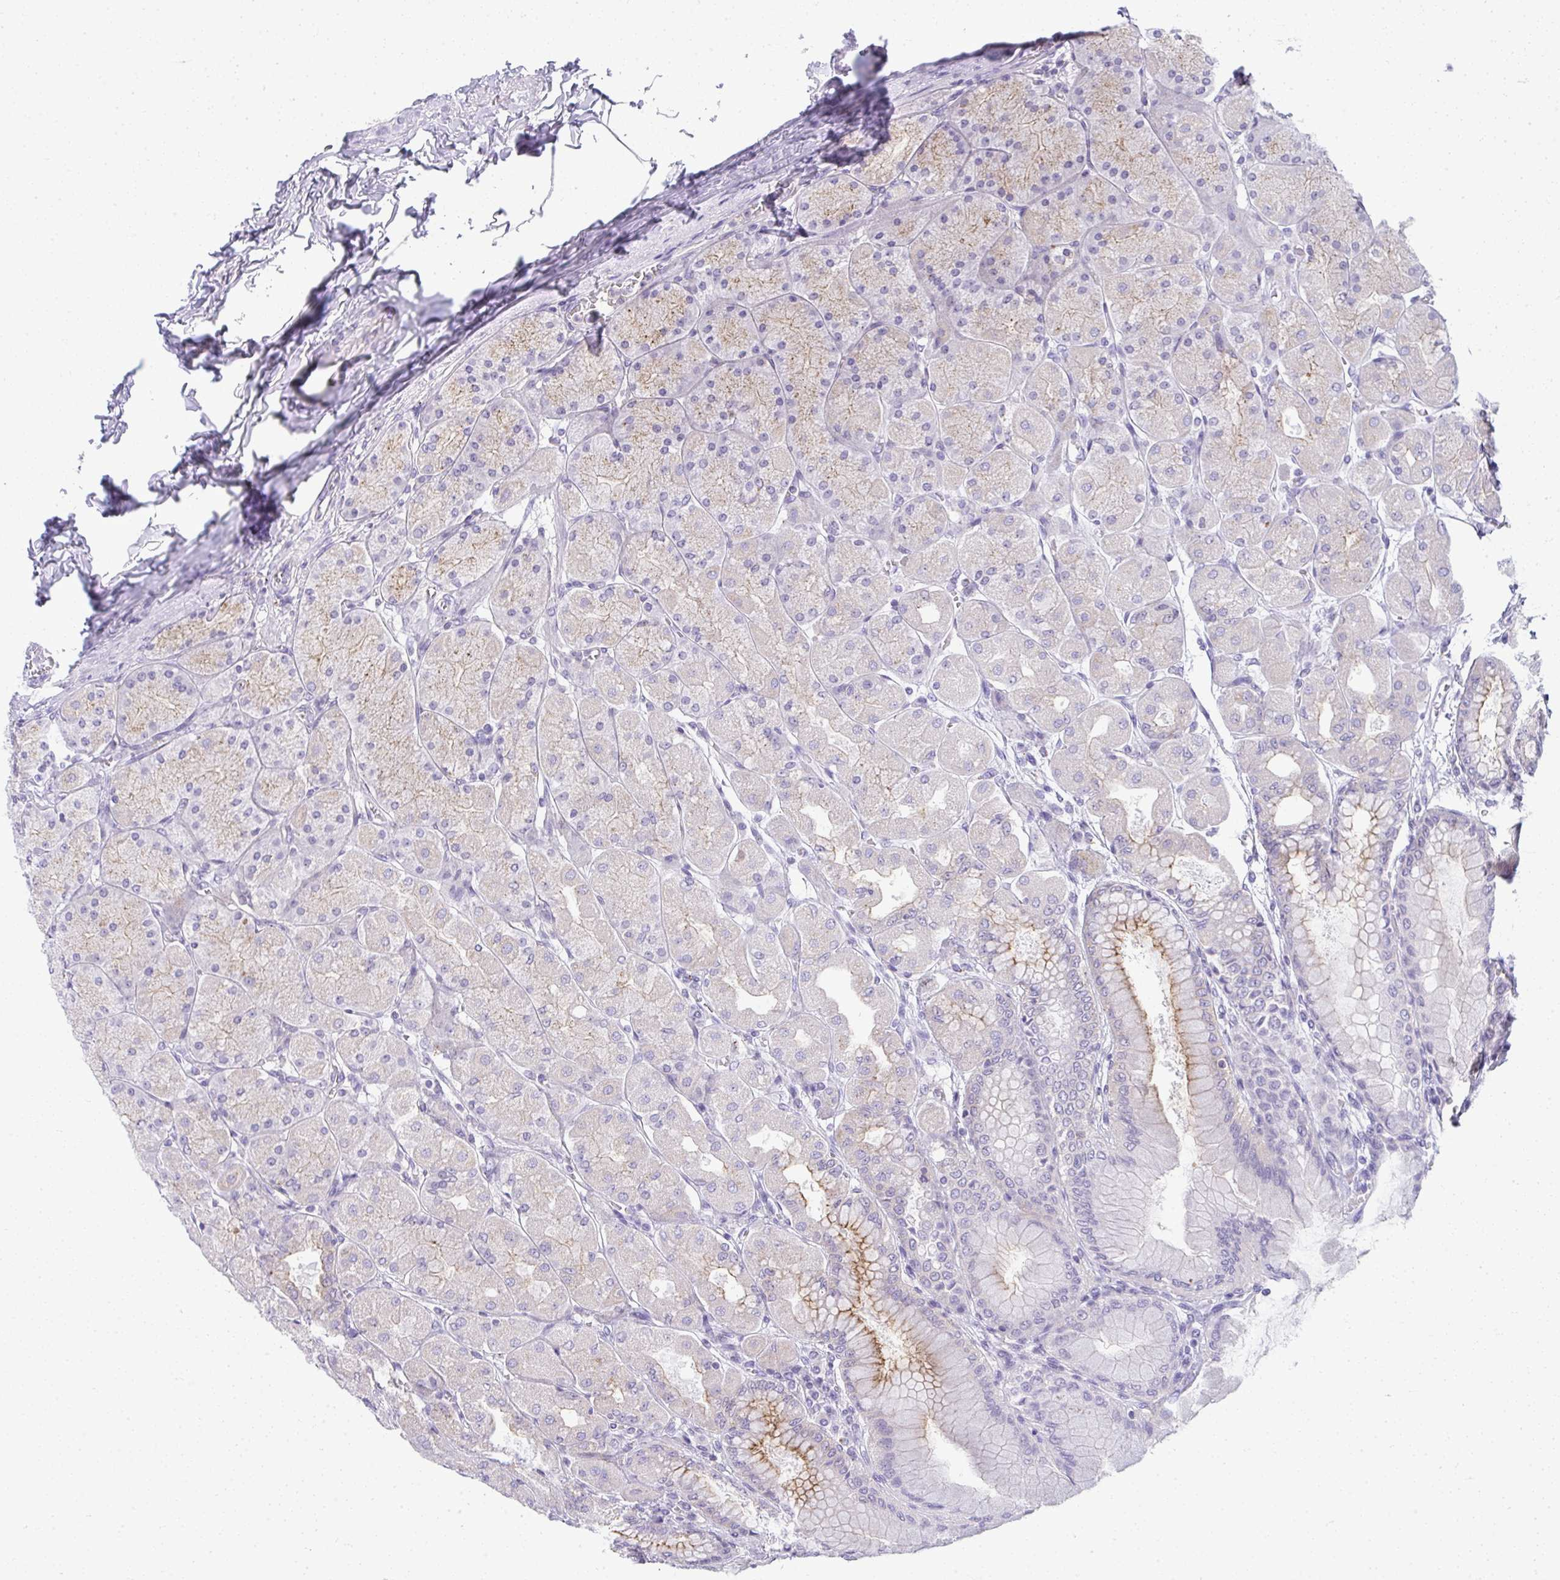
{"staining": {"intensity": "moderate", "quantity": "<25%", "location": "cytoplasmic/membranous"}, "tissue": "stomach", "cell_type": "Glandular cells", "image_type": "normal", "snomed": [{"axis": "morphology", "description": "Normal tissue, NOS"}, {"axis": "topography", "description": "Stomach, upper"}], "caption": "IHC image of benign stomach: human stomach stained using IHC reveals low levels of moderate protein expression localized specifically in the cytoplasmic/membranous of glandular cells, appearing as a cytoplasmic/membranous brown color.", "gene": "VPS4B", "patient": {"sex": "female", "age": 56}}